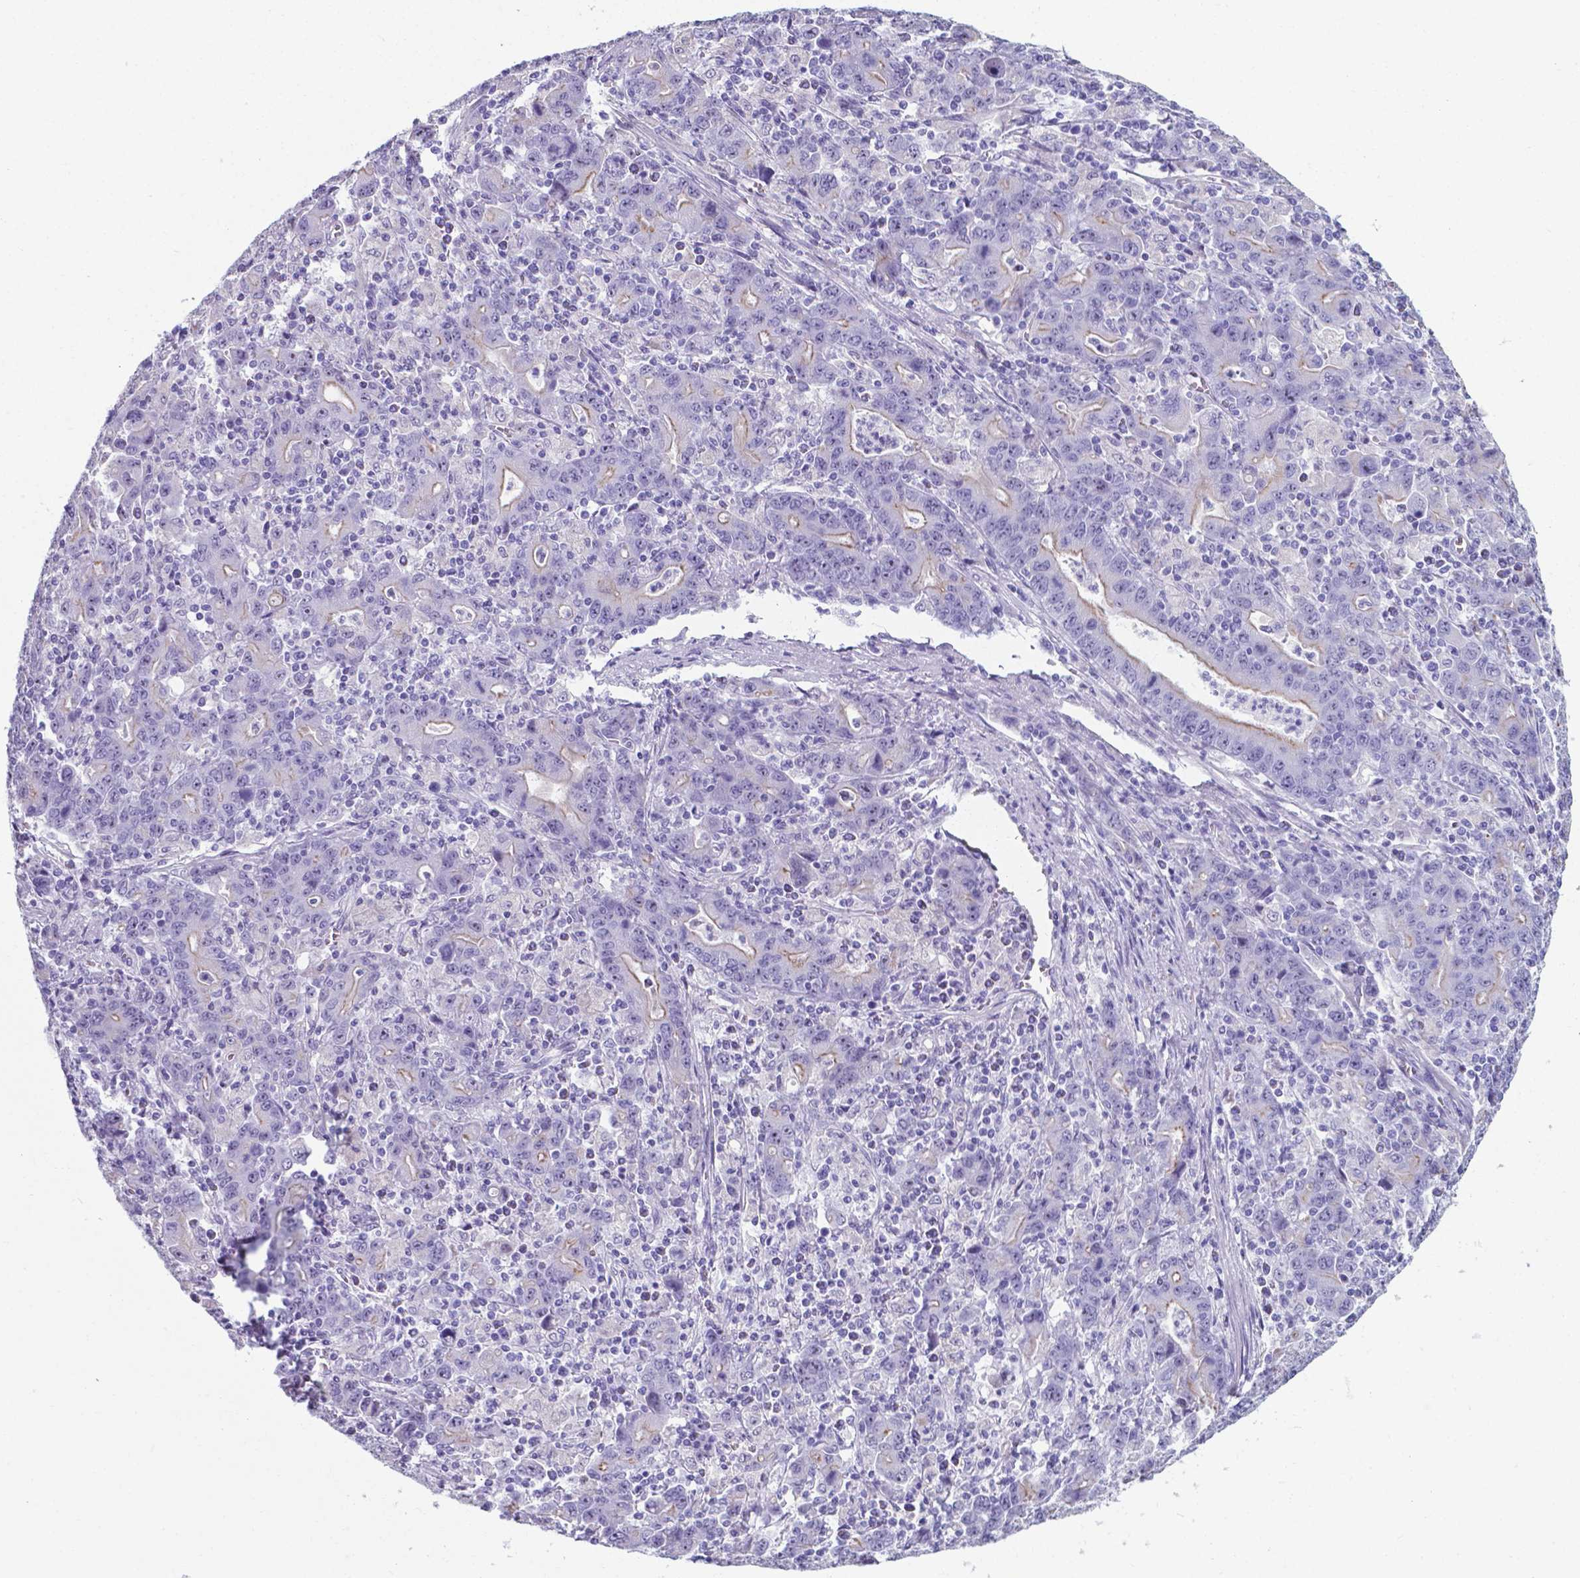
{"staining": {"intensity": "weak", "quantity": "25%-75%", "location": "cytoplasmic/membranous"}, "tissue": "stomach cancer", "cell_type": "Tumor cells", "image_type": "cancer", "snomed": [{"axis": "morphology", "description": "Adenocarcinoma, NOS"}, {"axis": "topography", "description": "Stomach, upper"}], "caption": "This is a histology image of immunohistochemistry staining of stomach cancer (adenocarcinoma), which shows weak staining in the cytoplasmic/membranous of tumor cells.", "gene": "AP5B1", "patient": {"sex": "male", "age": 69}}